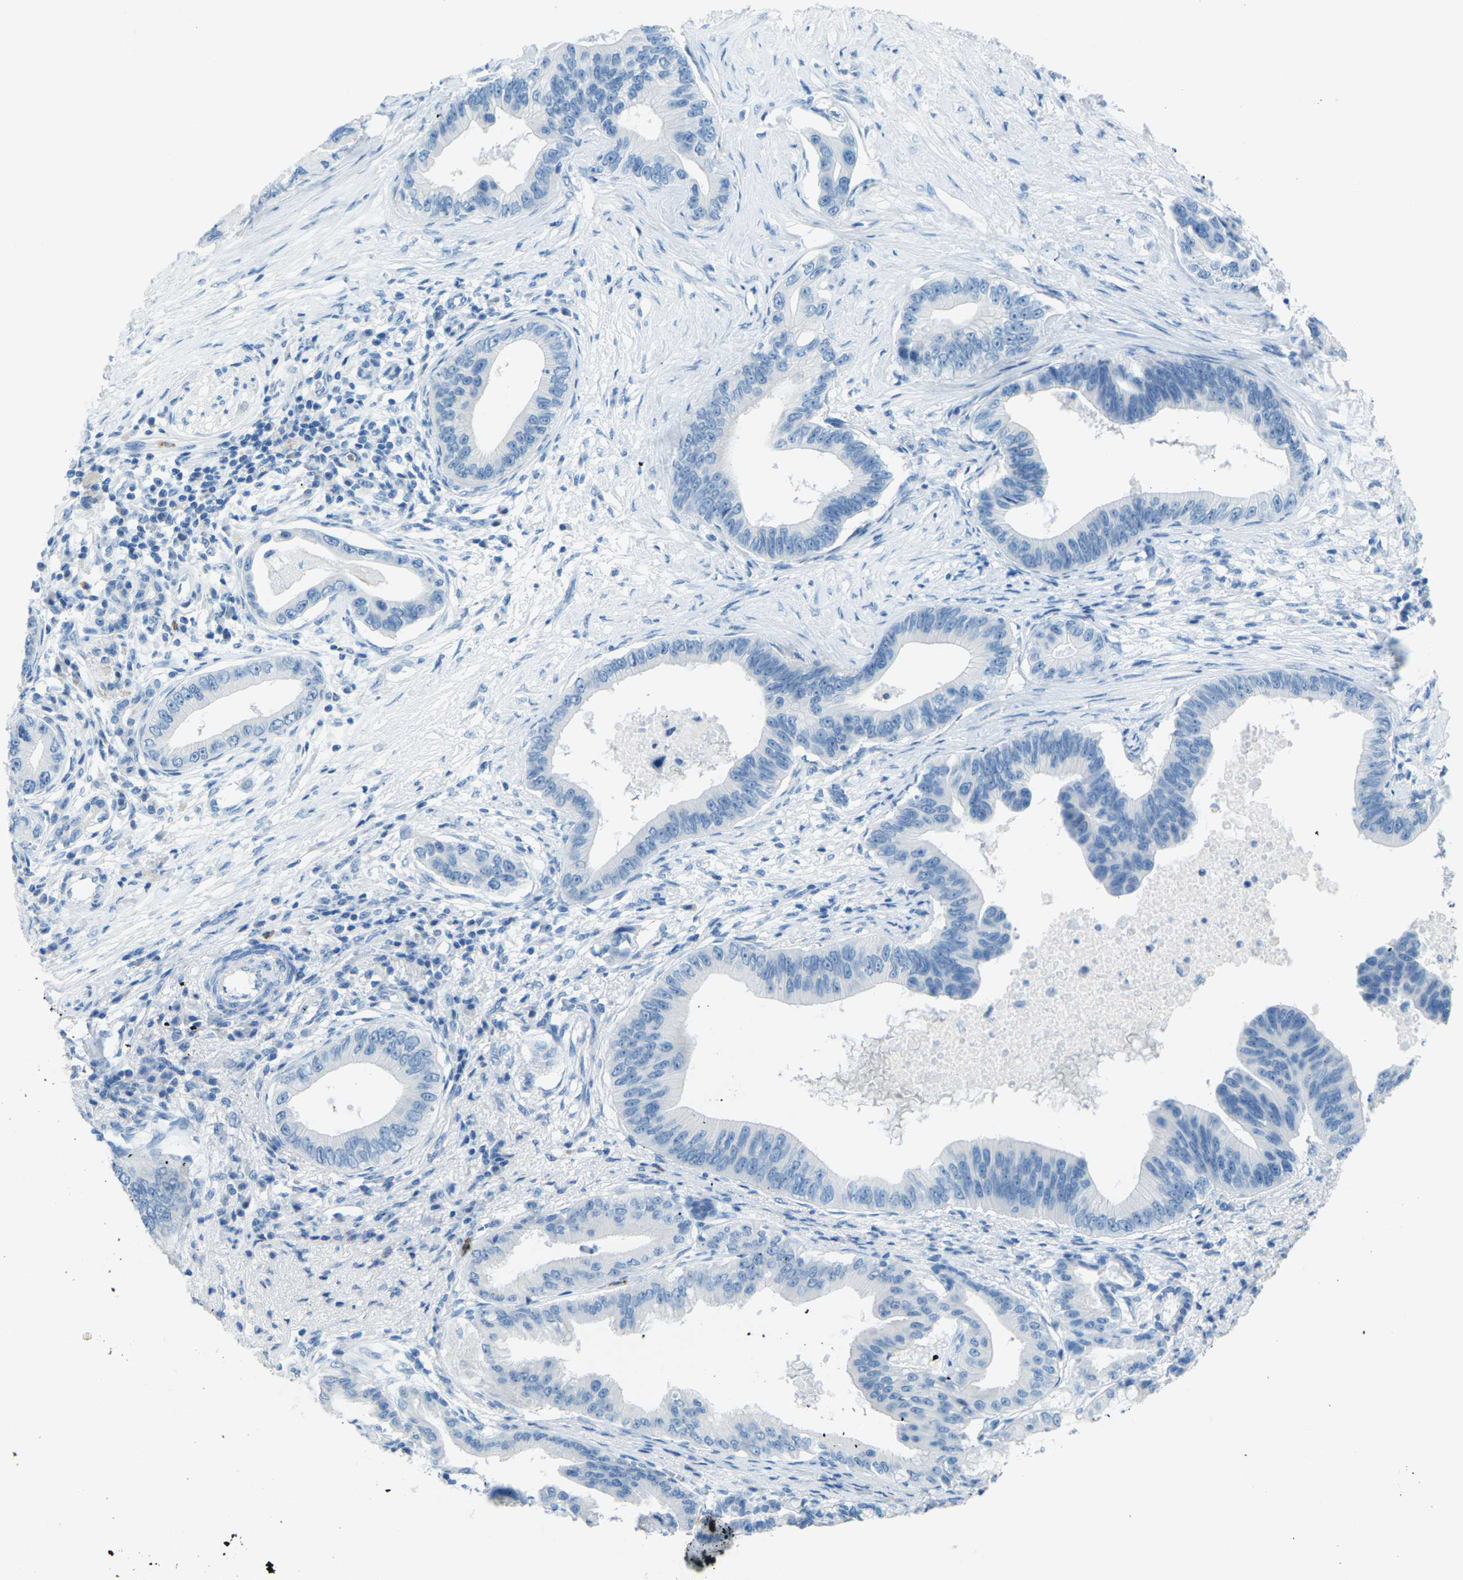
{"staining": {"intensity": "negative", "quantity": "none", "location": "none"}, "tissue": "pancreatic cancer", "cell_type": "Tumor cells", "image_type": "cancer", "snomed": [{"axis": "morphology", "description": "Adenocarcinoma, NOS"}, {"axis": "topography", "description": "Pancreas"}], "caption": "This is an IHC histopathology image of pancreatic adenocarcinoma. There is no expression in tumor cells.", "gene": "CDH16", "patient": {"sex": "male", "age": 77}}